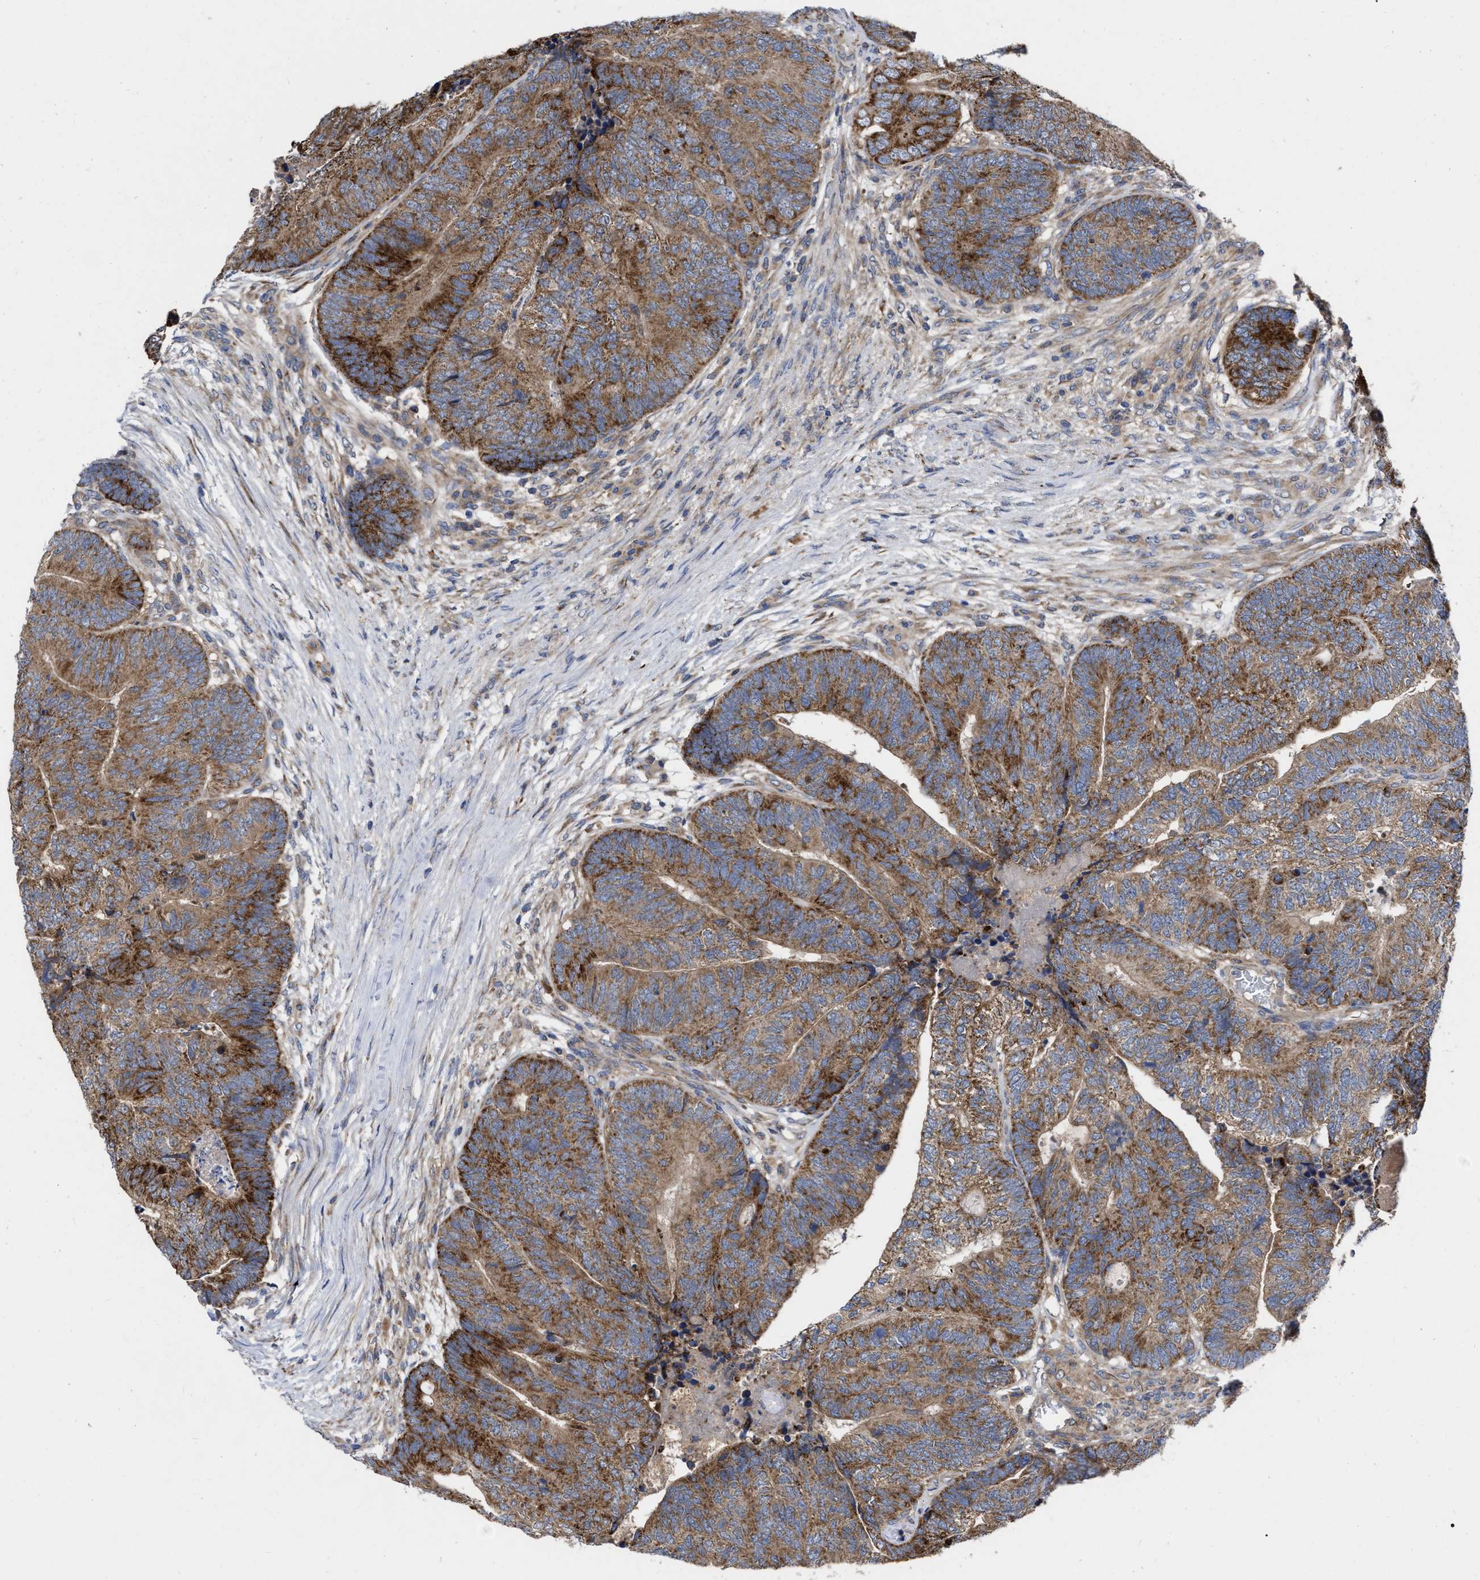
{"staining": {"intensity": "moderate", "quantity": ">75%", "location": "cytoplasmic/membranous"}, "tissue": "colorectal cancer", "cell_type": "Tumor cells", "image_type": "cancer", "snomed": [{"axis": "morphology", "description": "Adenocarcinoma, NOS"}, {"axis": "topography", "description": "Colon"}], "caption": "Immunohistochemical staining of colorectal cancer (adenocarcinoma) exhibits medium levels of moderate cytoplasmic/membranous protein positivity in about >75% of tumor cells. Immunohistochemistry stains the protein of interest in brown and the nuclei are stained blue.", "gene": "CDKN2C", "patient": {"sex": "female", "age": 67}}